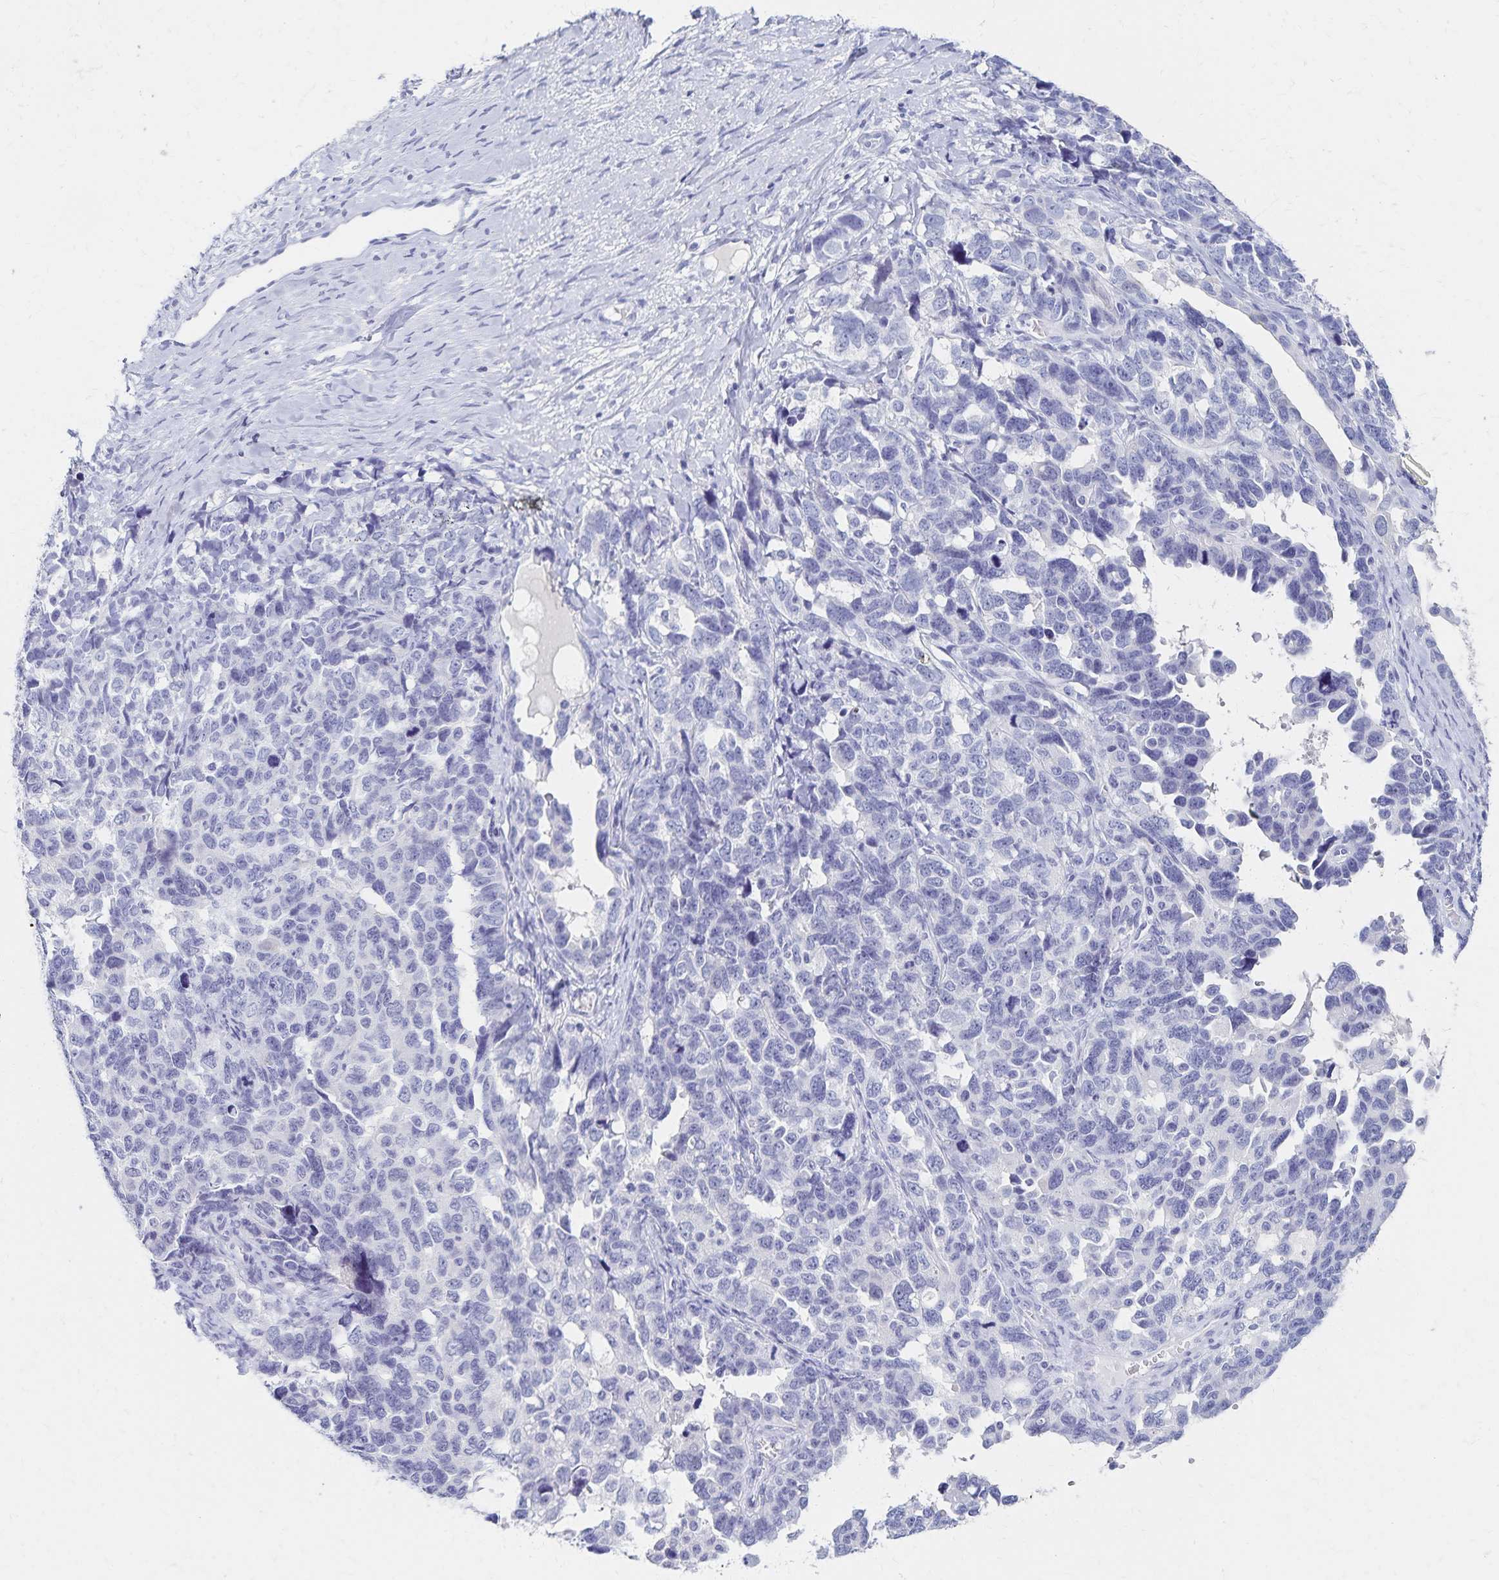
{"staining": {"intensity": "negative", "quantity": "none", "location": "none"}, "tissue": "ovarian cancer", "cell_type": "Tumor cells", "image_type": "cancer", "snomed": [{"axis": "morphology", "description": "Cystadenocarcinoma, serous, NOS"}, {"axis": "topography", "description": "Ovary"}], "caption": "The image shows no staining of tumor cells in ovarian serous cystadenocarcinoma.", "gene": "C2orf50", "patient": {"sex": "female", "age": 69}}